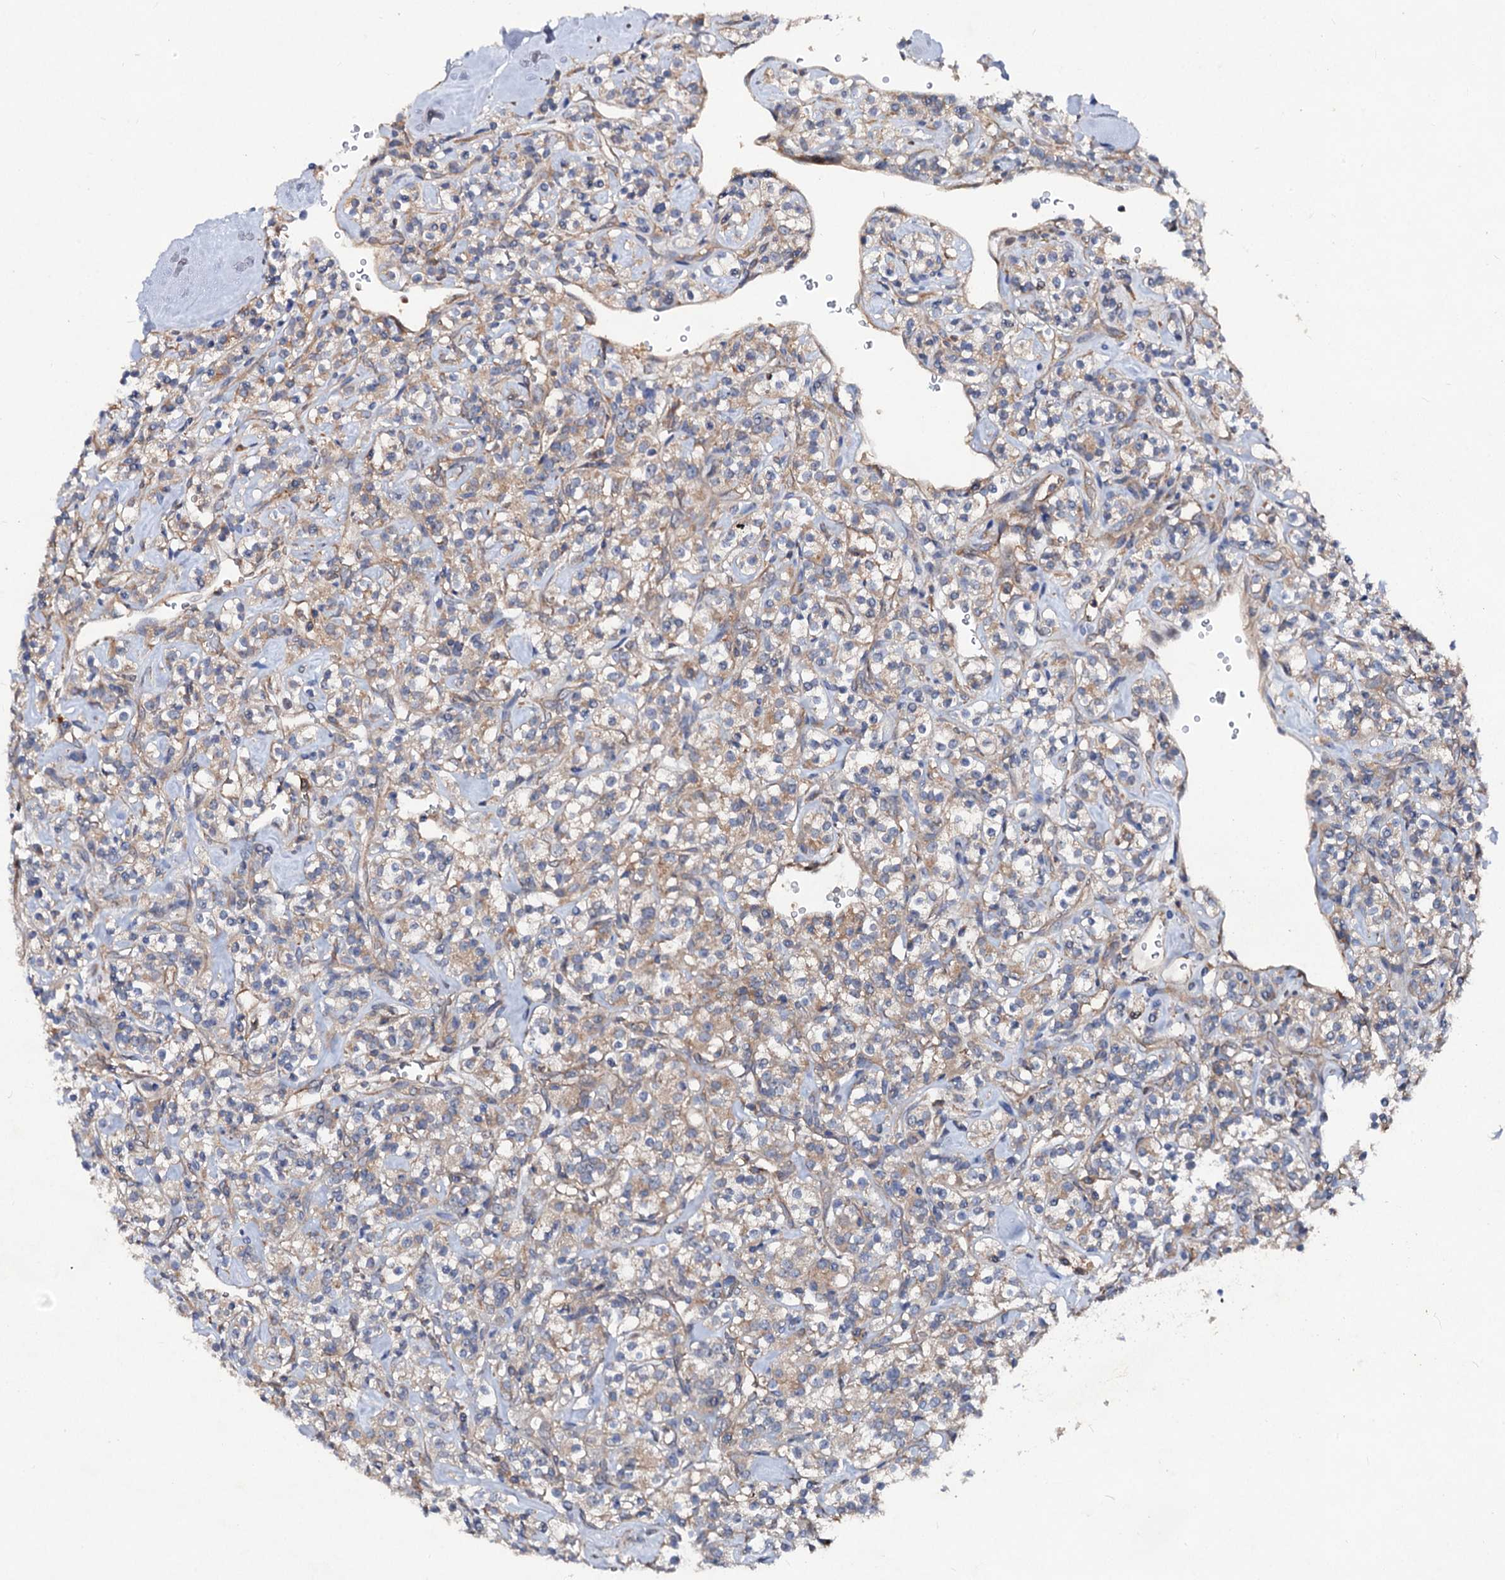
{"staining": {"intensity": "weak", "quantity": ">75%", "location": "cytoplasmic/membranous"}, "tissue": "renal cancer", "cell_type": "Tumor cells", "image_type": "cancer", "snomed": [{"axis": "morphology", "description": "Adenocarcinoma, NOS"}, {"axis": "topography", "description": "Kidney"}], "caption": "The immunohistochemical stain labels weak cytoplasmic/membranous staining in tumor cells of adenocarcinoma (renal) tissue. (DAB (3,3'-diaminobenzidine) IHC with brightfield microscopy, high magnification).", "gene": "VPS29", "patient": {"sex": "male", "age": 77}}